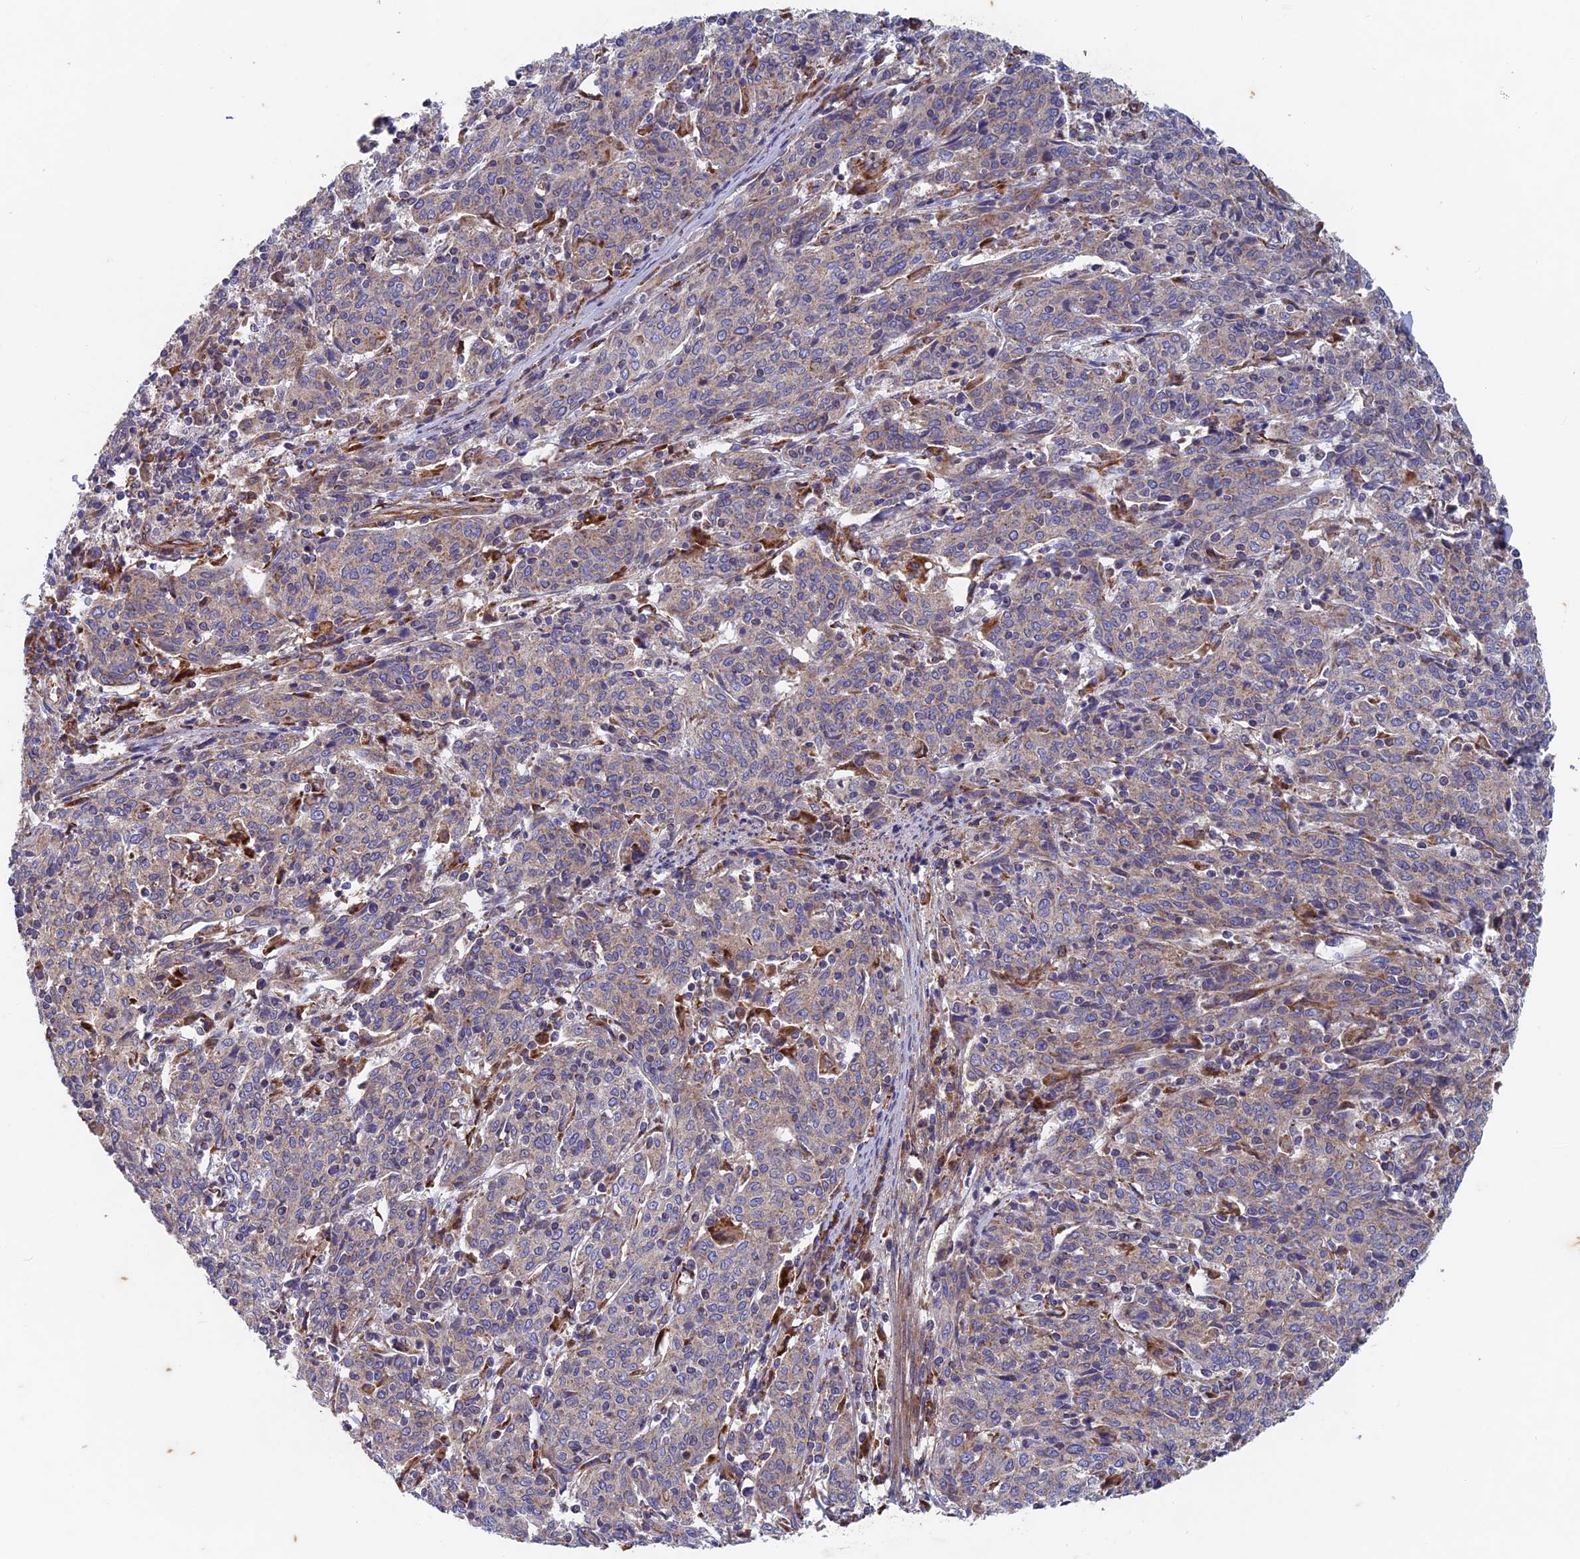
{"staining": {"intensity": "weak", "quantity": "25%-75%", "location": "cytoplasmic/membranous"}, "tissue": "cervical cancer", "cell_type": "Tumor cells", "image_type": "cancer", "snomed": [{"axis": "morphology", "description": "Squamous cell carcinoma, NOS"}, {"axis": "topography", "description": "Cervix"}], "caption": "The micrograph reveals immunohistochemical staining of cervical squamous cell carcinoma. There is weak cytoplasmic/membranous positivity is present in approximately 25%-75% of tumor cells.", "gene": "AP4S1", "patient": {"sex": "female", "age": 67}}